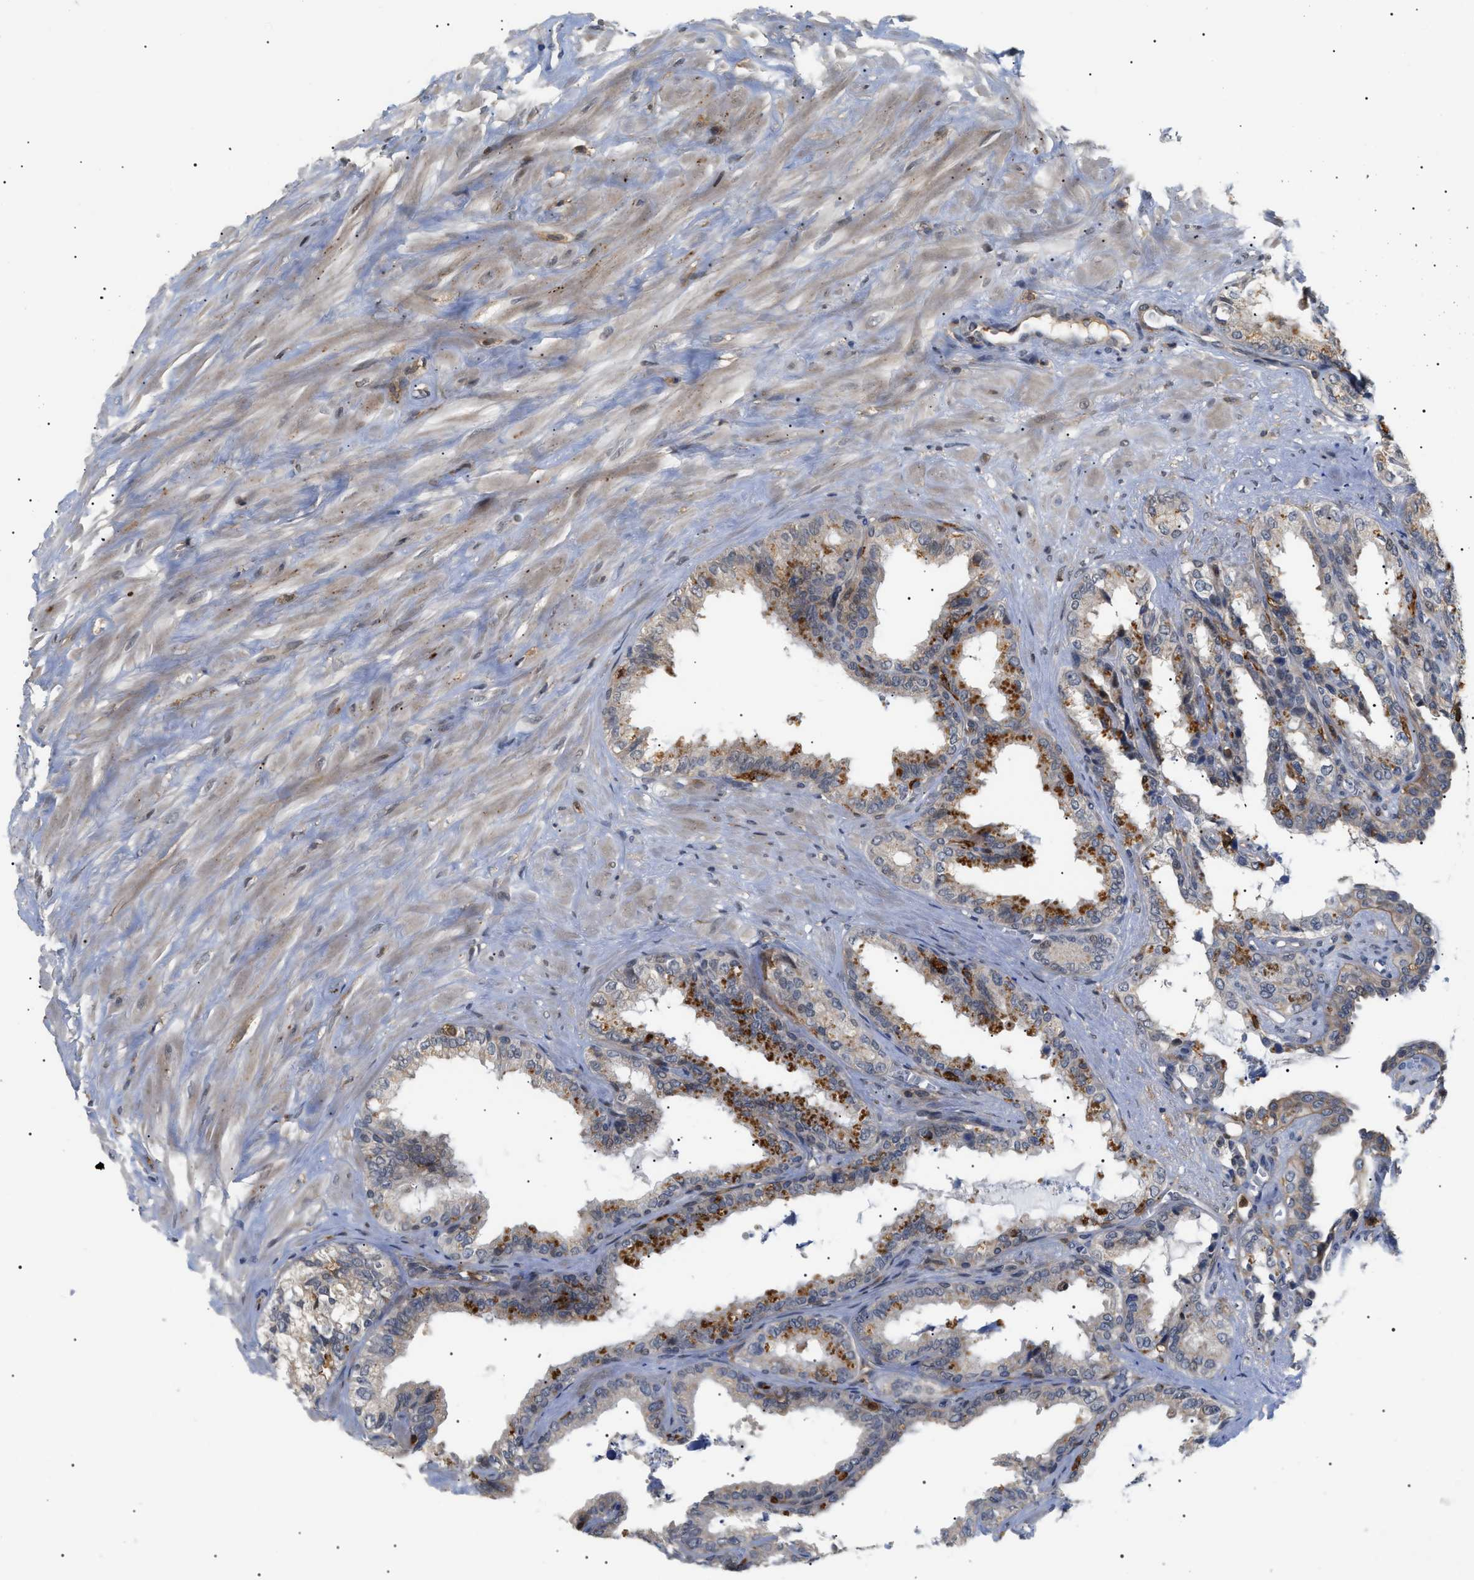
{"staining": {"intensity": "weak", "quantity": "<25%", "location": "cytoplasmic/membranous"}, "tissue": "seminal vesicle", "cell_type": "Glandular cells", "image_type": "normal", "snomed": [{"axis": "morphology", "description": "Normal tissue, NOS"}, {"axis": "topography", "description": "Seminal veicle"}], "caption": "This is an IHC micrograph of unremarkable seminal vesicle. There is no positivity in glandular cells.", "gene": "CD300A", "patient": {"sex": "male", "age": 64}}